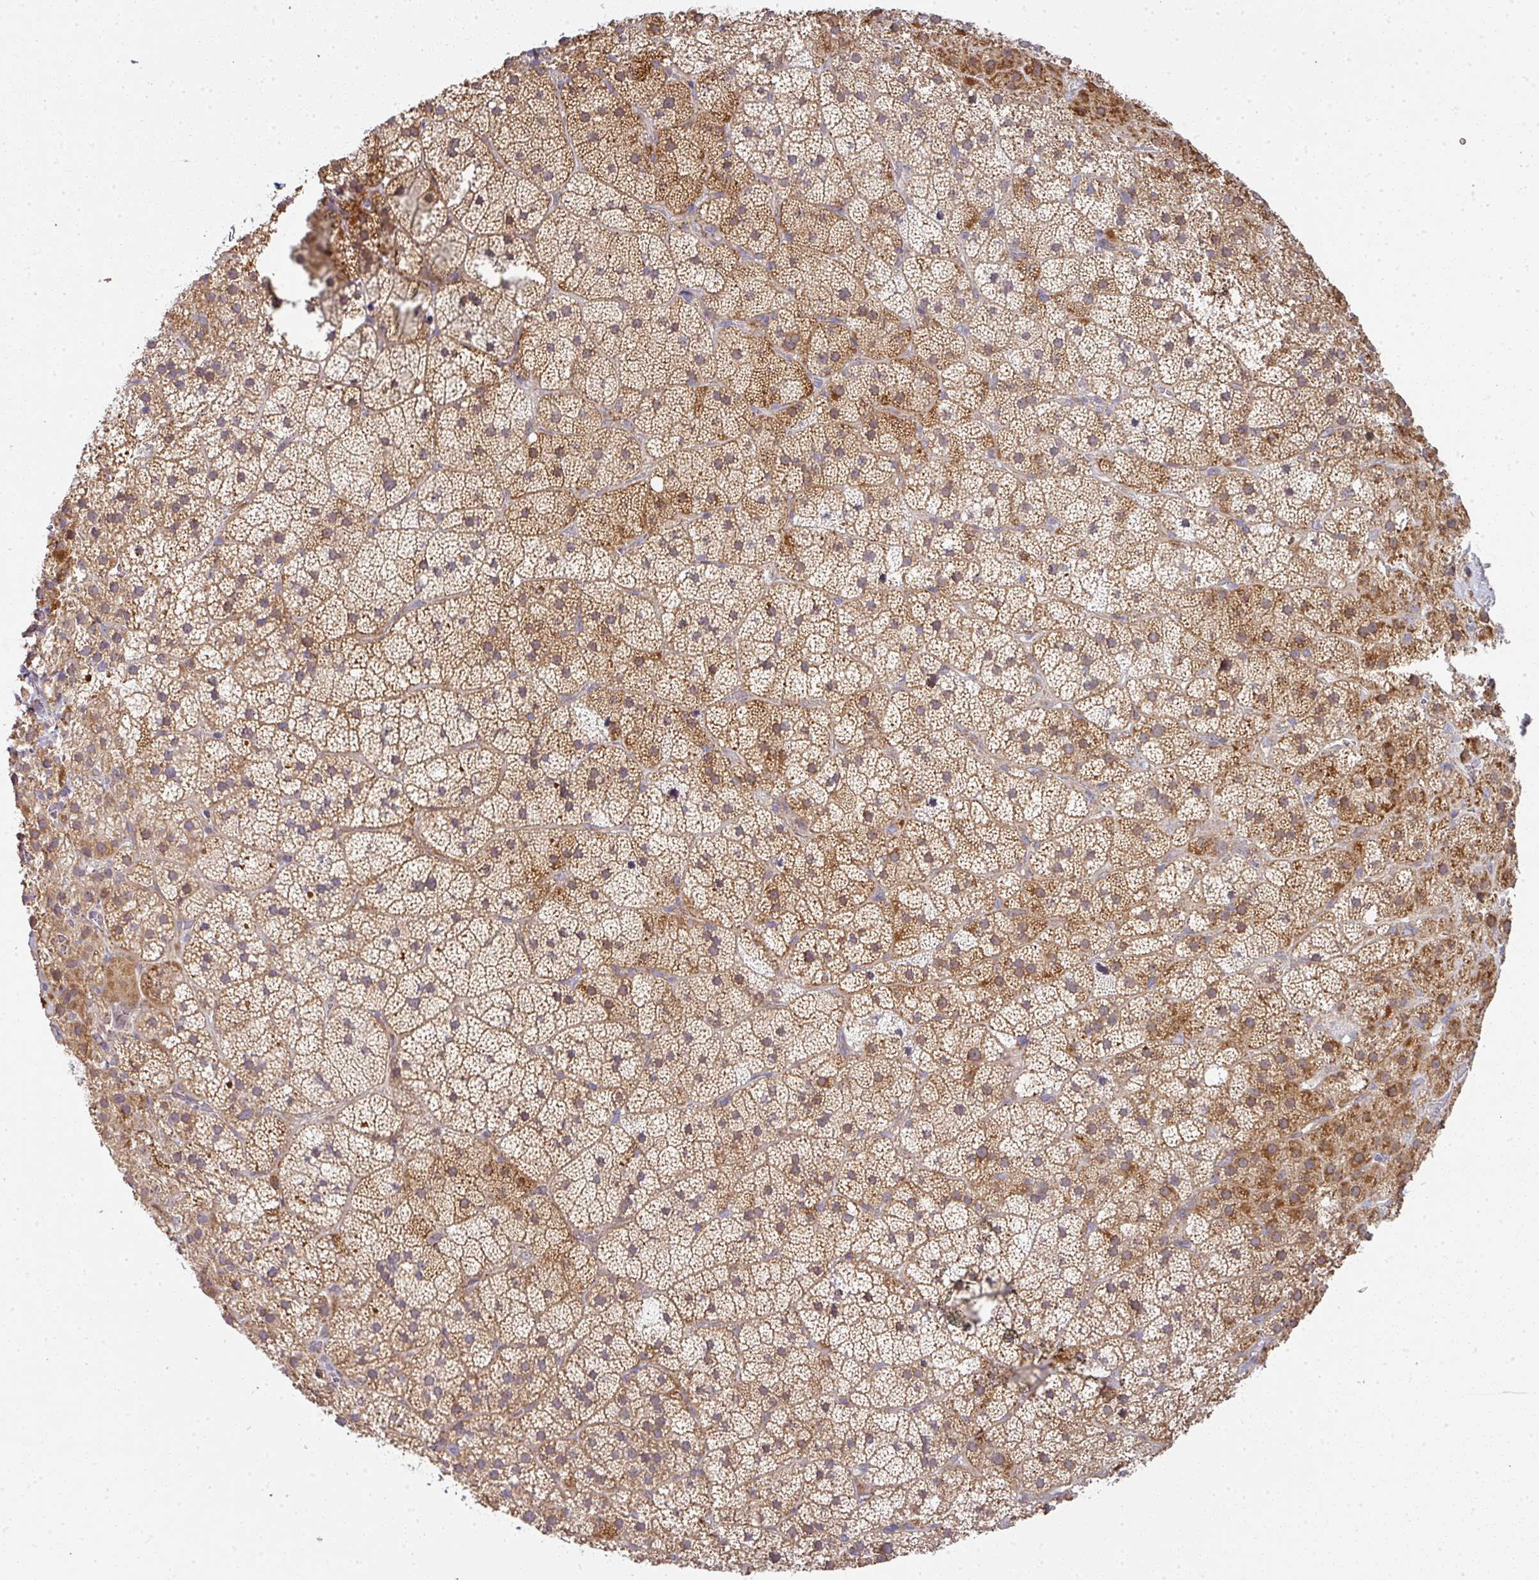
{"staining": {"intensity": "moderate", "quantity": ">75%", "location": "cytoplasmic/membranous"}, "tissue": "adrenal gland", "cell_type": "Glandular cells", "image_type": "normal", "snomed": [{"axis": "morphology", "description": "Normal tissue, NOS"}, {"axis": "topography", "description": "Adrenal gland"}], "caption": "An image of human adrenal gland stained for a protein displays moderate cytoplasmic/membranous brown staining in glandular cells.", "gene": "STK35", "patient": {"sex": "male", "age": 57}}